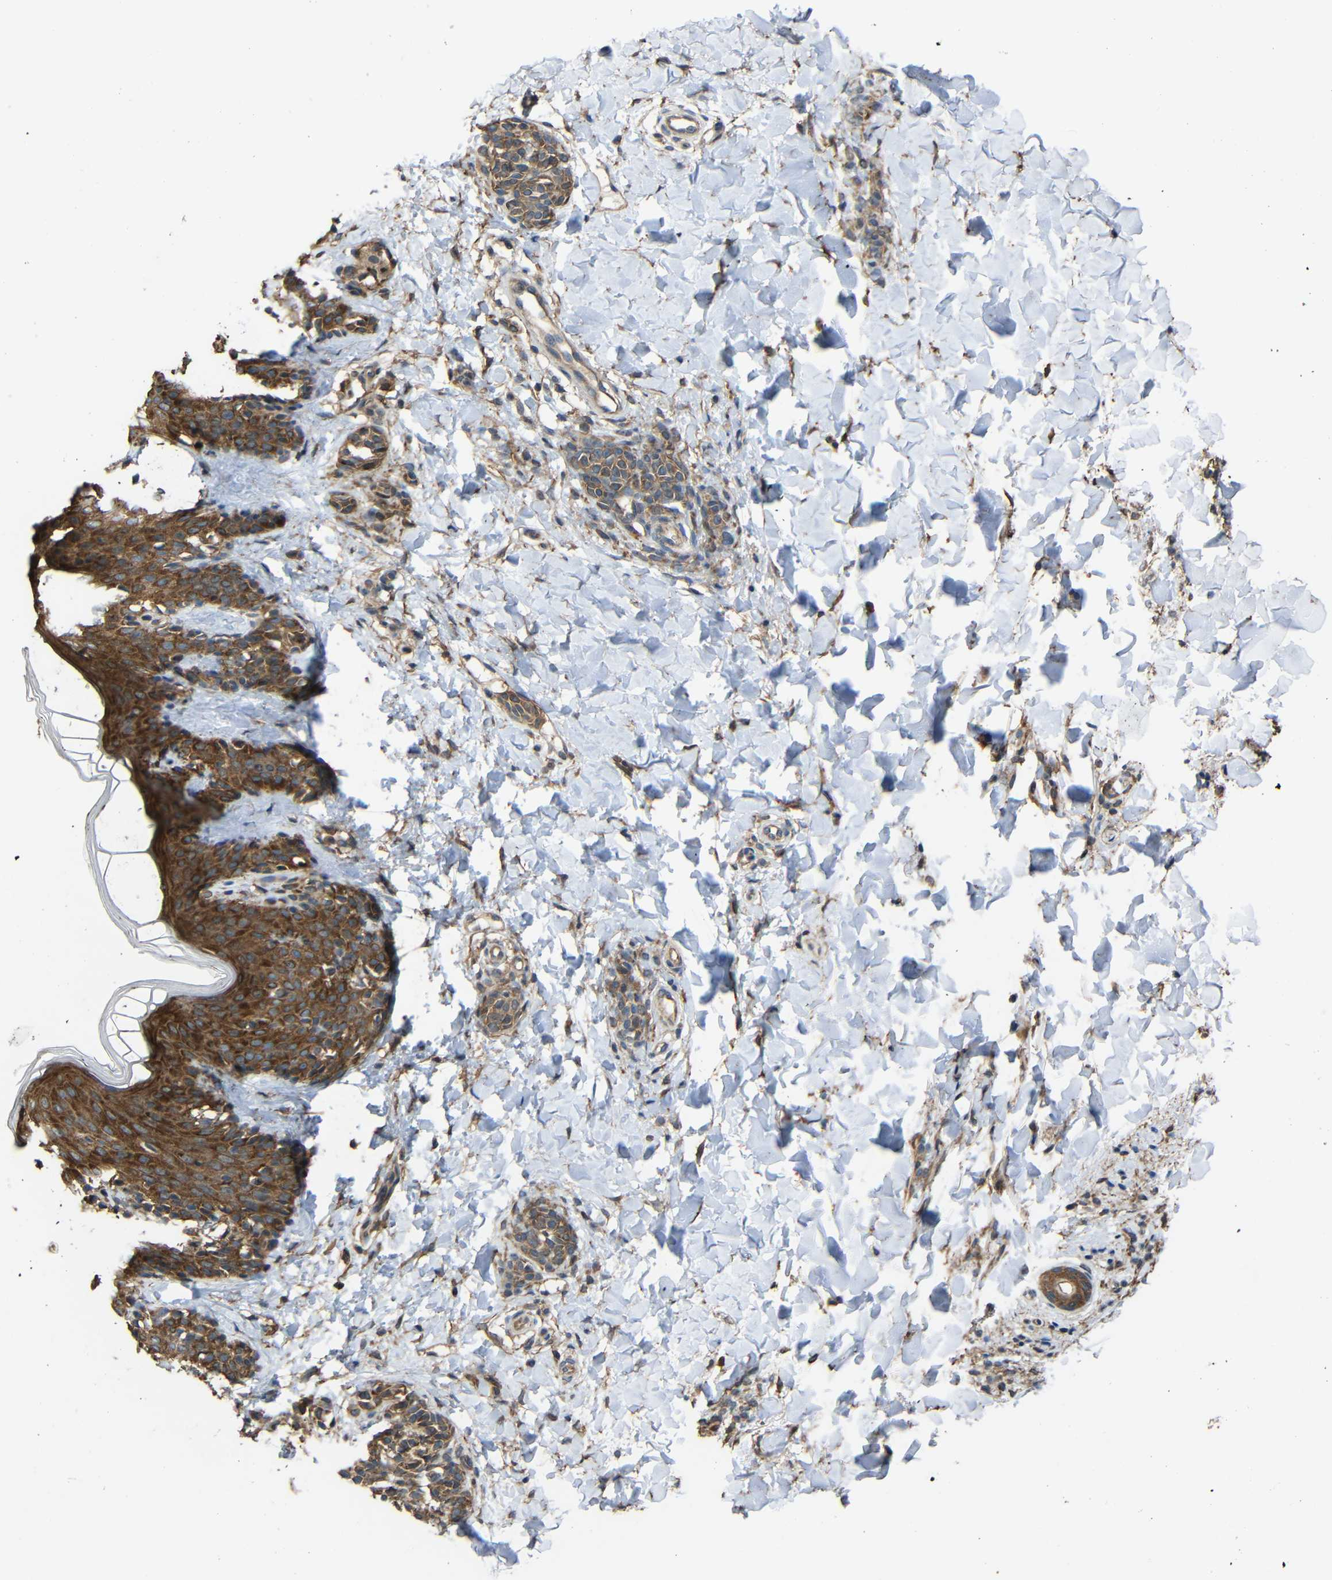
{"staining": {"intensity": "moderate", "quantity": ">75%", "location": "cytoplasmic/membranous"}, "tissue": "skin", "cell_type": "Fibroblasts", "image_type": "normal", "snomed": [{"axis": "morphology", "description": "Normal tissue, NOS"}, {"axis": "topography", "description": "Skin"}], "caption": "High-magnification brightfield microscopy of normal skin stained with DAB (3,3'-diaminobenzidine) (brown) and counterstained with hematoxylin (blue). fibroblasts exhibit moderate cytoplasmic/membranous staining is appreciated in about>75% of cells. The staining is performed using DAB brown chromogen to label protein expression. The nuclei are counter-stained blue using hematoxylin.", "gene": "CHST9", "patient": {"sex": "male", "age": 16}}